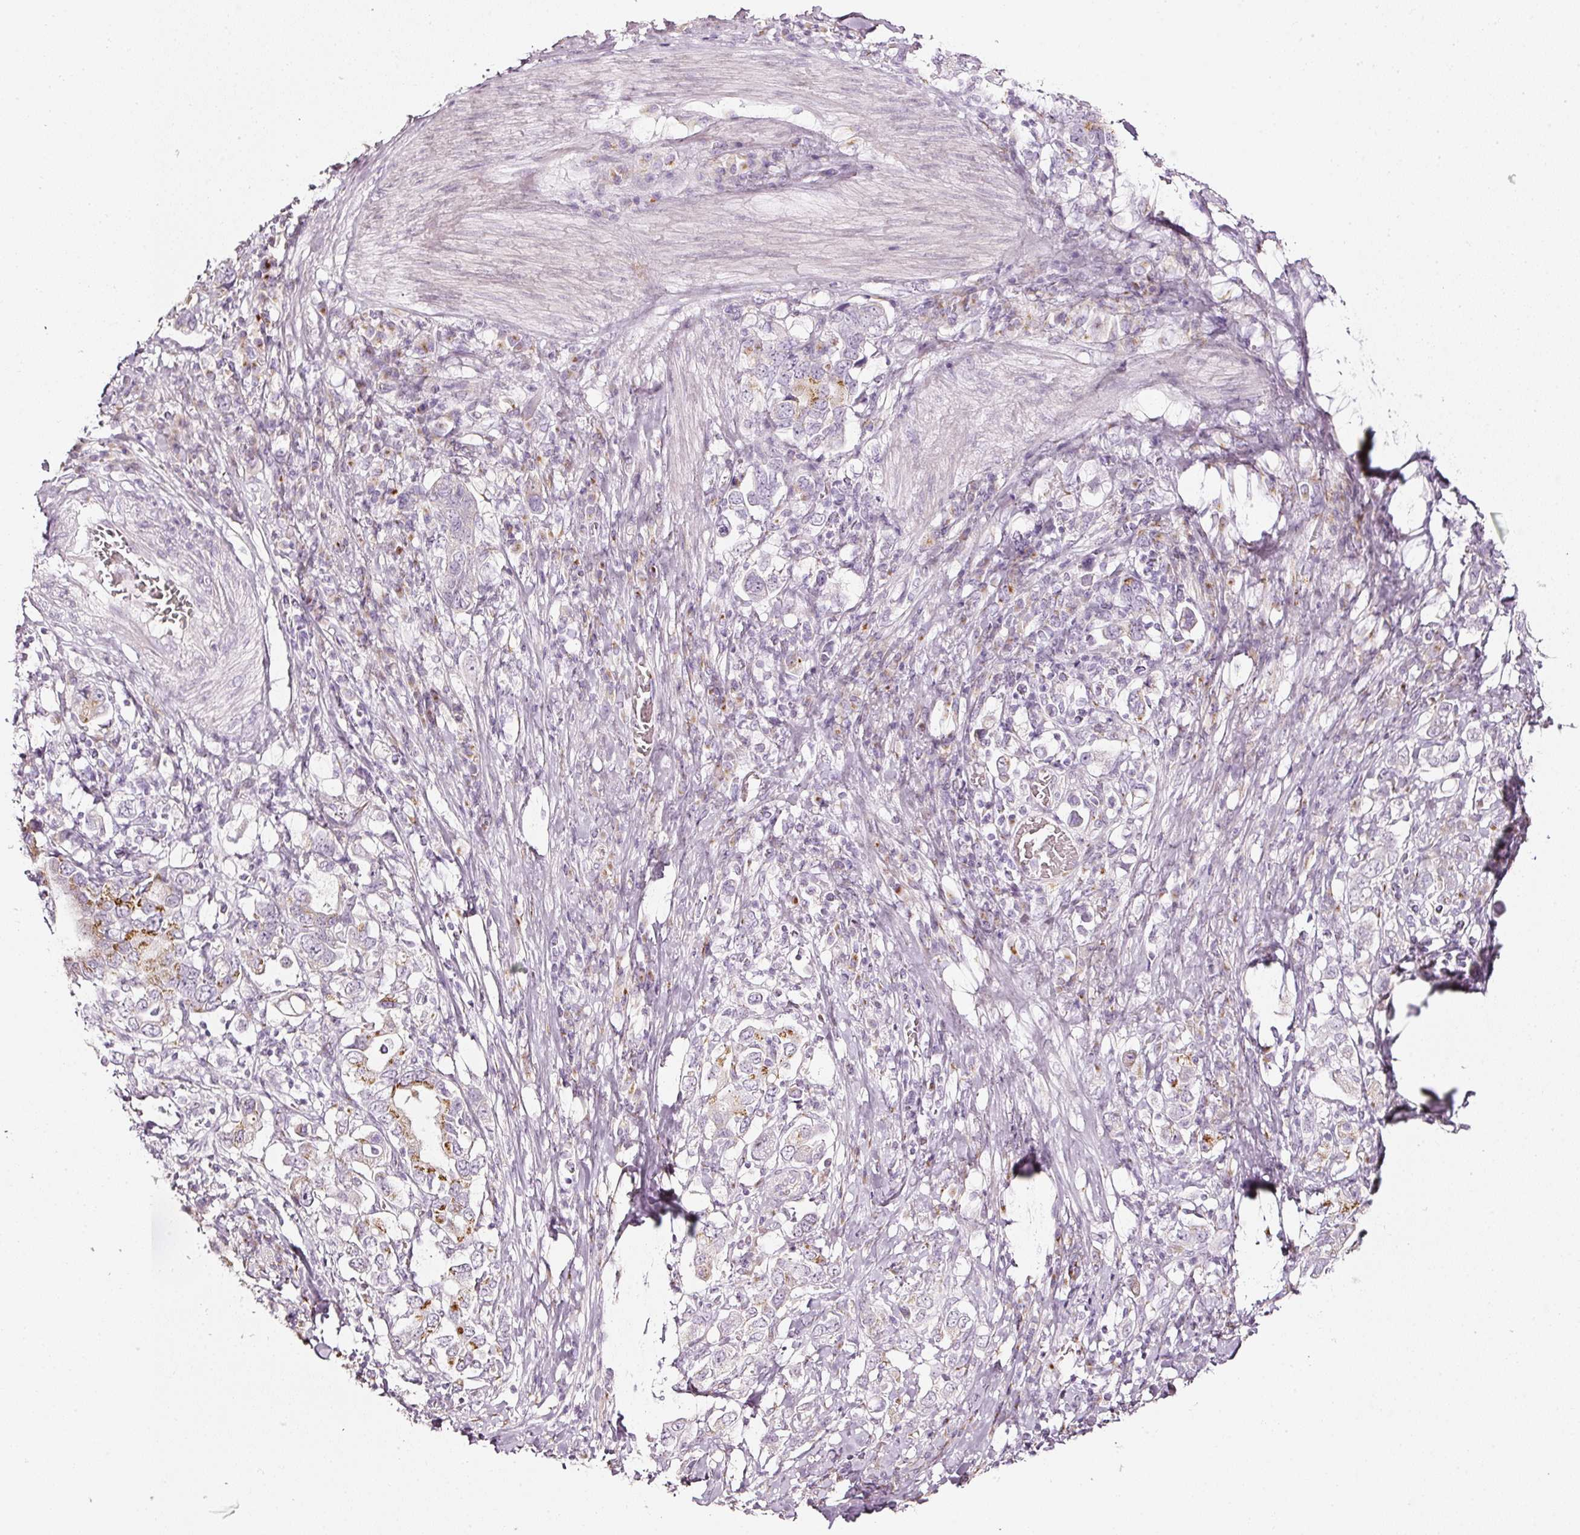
{"staining": {"intensity": "moderate", "quantity": "<25%", "location": "cytoplasmic/membranous"}, "tissue": "stomach cancer", "cell_type": "Tumor cells", "image_type": "cancer", "snomed": [{"axis": "morphology", "description": "Adenocarcinoma, NOS"}, {"axis": "topography", "description": "Stomach, upper"}, {"axis": "topography", "description": "Stomach"}], "caption": "Protein expression analysis of human stomach cancer reveals moderate cytoplasmic/membranous positivity in about <25% of tumor cells.", "gene": "SDF4", "patient": {"sex": "male", "age": 62}}